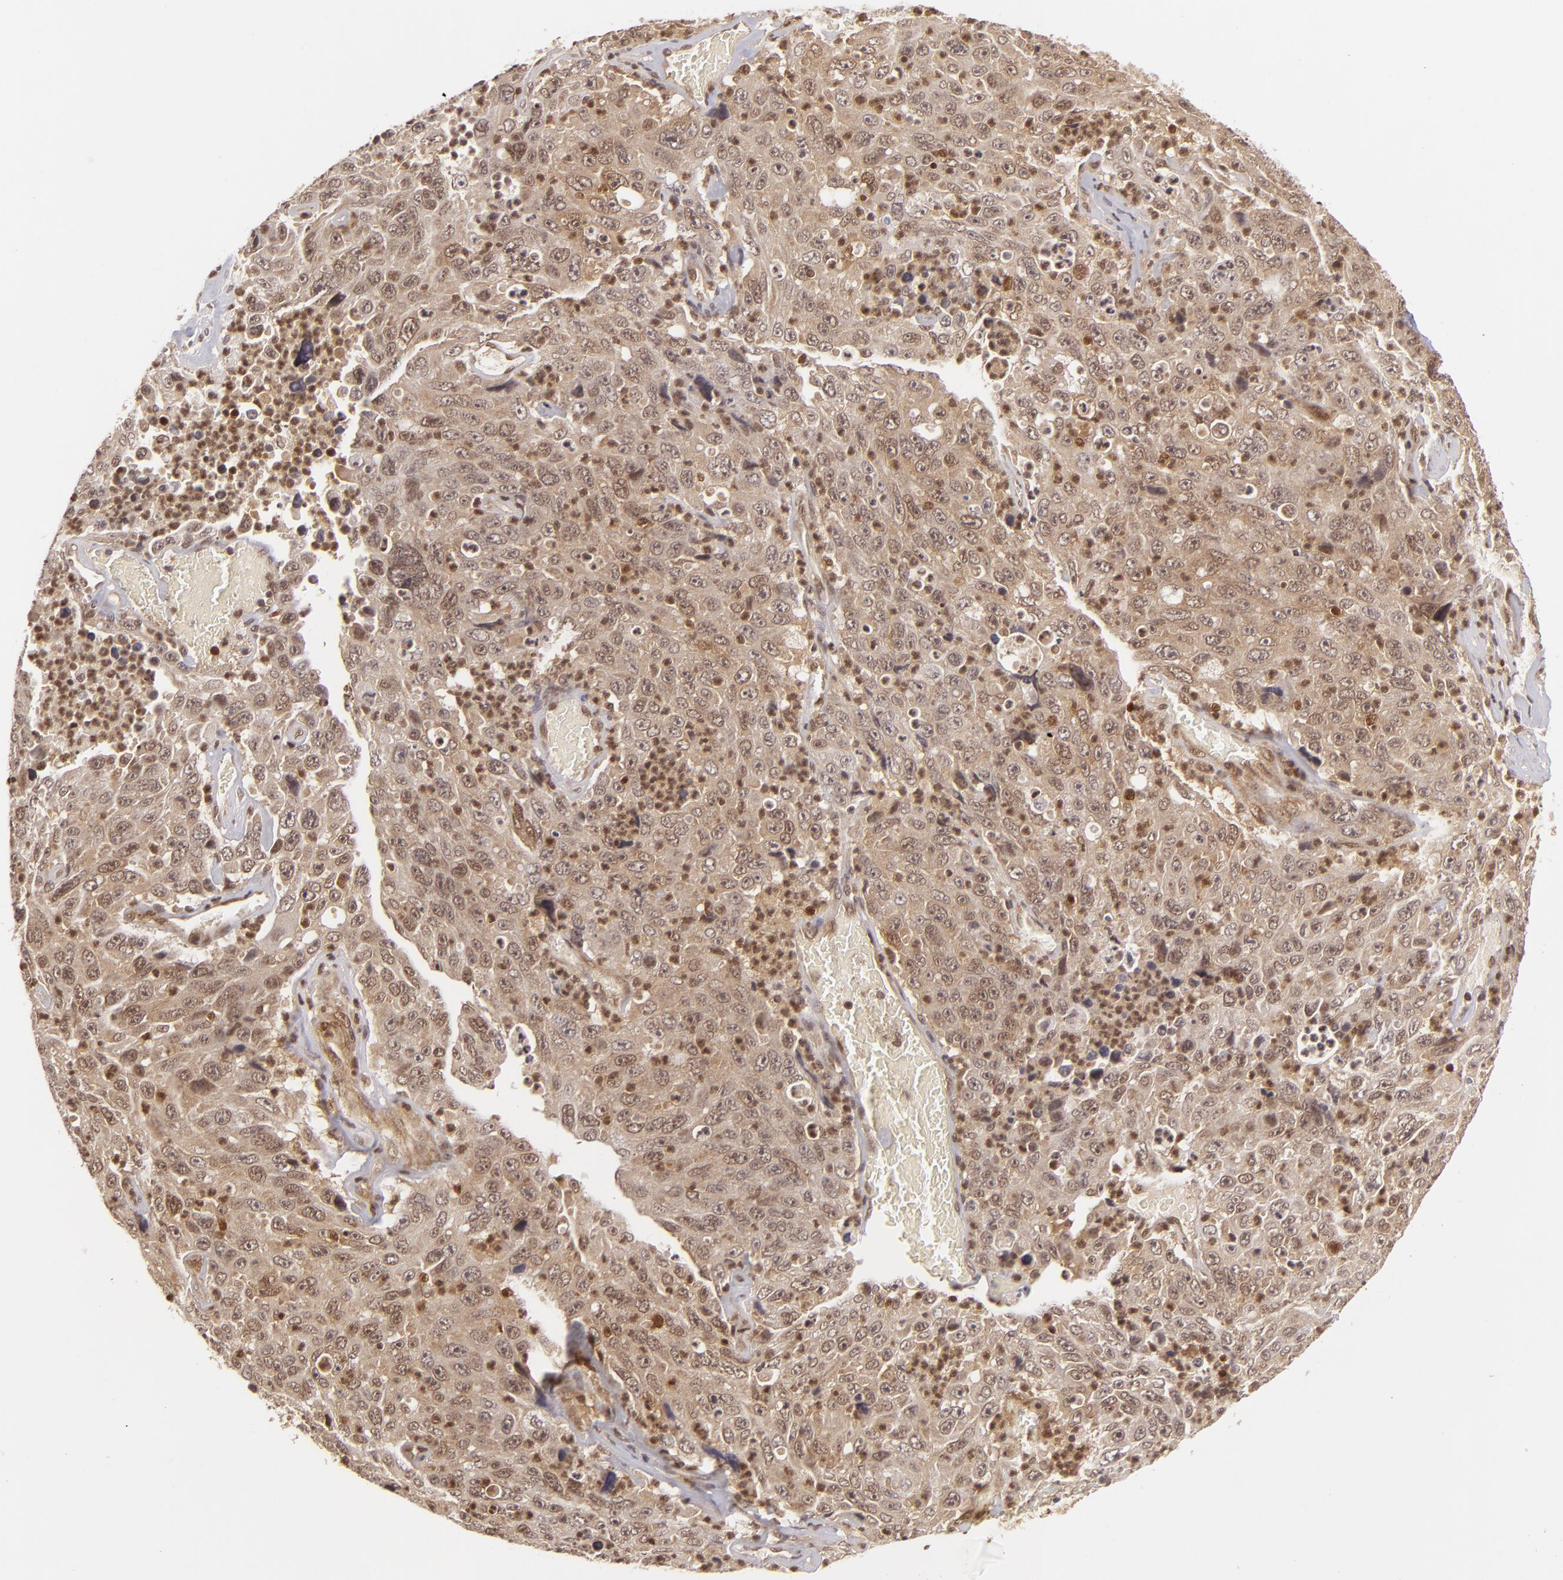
{"staining": {"intensity": "moderate", "quantity": ">75%", "location": "cytoplasmic/membranous,nuclear"}, "tissue": "lung cancer", "cell_type": "Tumor cells", "image_type": "cancer", "snomed": [{"axis": "morphology", "description": "Squamous cell carcinoma, NOS"}, {"axis": "topography", "description": "Lung"}], "caption": "Protein staining demonstrates moderate cytoplasmic/membranous and nuclear positivity in approximately >75% of tumor cells in squamous cell carcinoma (lung). Nuclei are stained in blue.", "gene": "ZBTB33", "patient": {"sex": "male", "age": 64}}